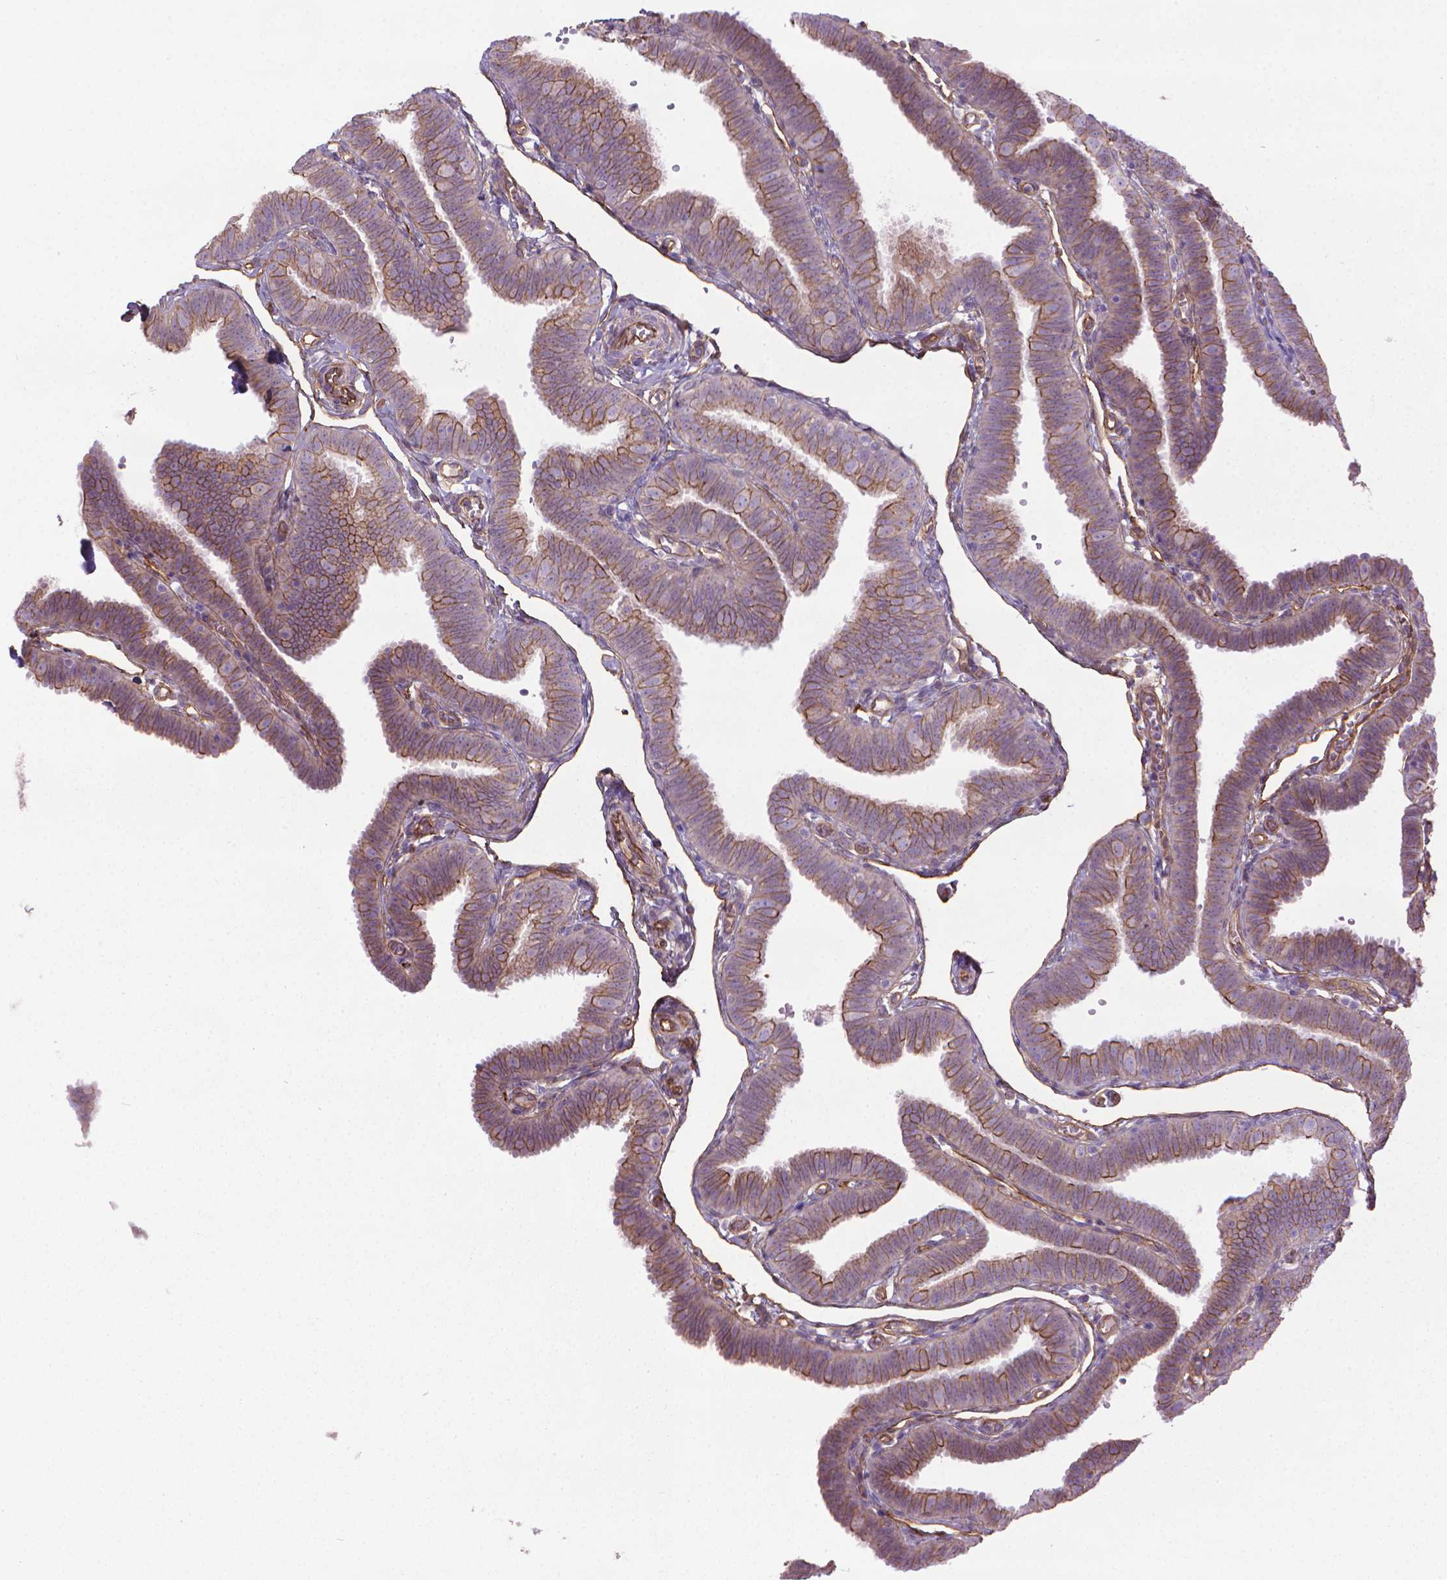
{"staining": {"intensity": "moderate", "quantity": ">75%", "location": "cytoplasmic/membranous"}, "tissue": "fallopian tube", "cell_type": "Glandular cells", "image_type": "normal", "snomed": [{"axis": "morphology", "description": "Normal tissue, NOS"}, {"axis": "topography", "description": "Fallopian tube"}], "caption": "Immunohistochemical staining of normal fallopian tube reveals moderate cytoplasmic/membranous protein positivity in approximately >75% of glandular cells.", "gene": "TENT5A", "patient": {"sex": "female", "age": 25}}